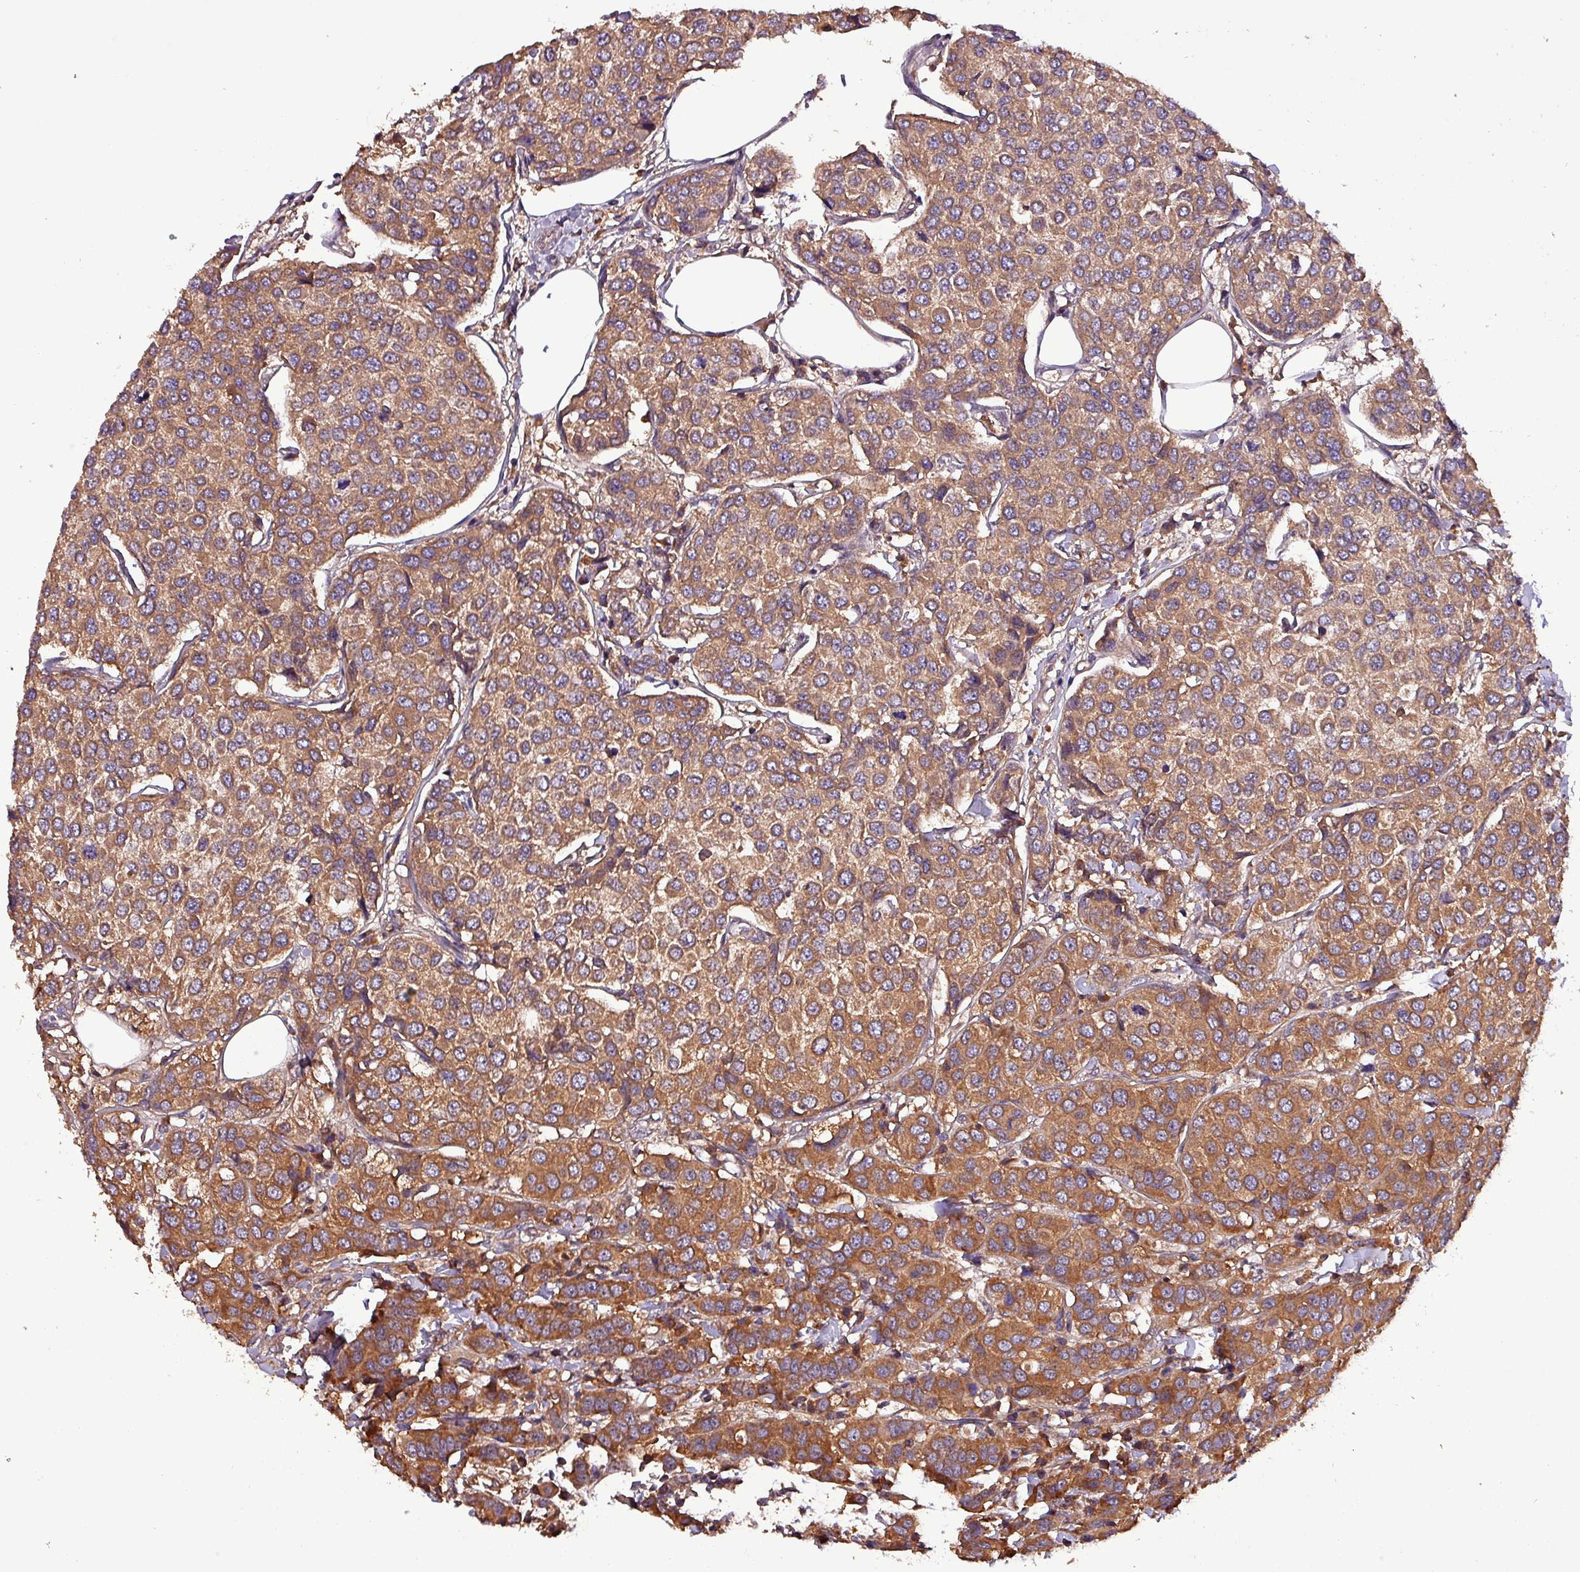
{"staining": {"intensity": "moderate", "quantity": ">75%", "location": "cytoplasmic/membranous"}, "tissue": "breast cancer", "cell_type": "Tumor cells", "image_type": "cancer", "snomed": [{"axis": "morphology", "description": "Duct carcinoma"}, {"axis": "topography", "description": "Breast"}], "caption": "This is an image of IHC staining of breast cancer, which shows moderate positivity in the cytoplasmic/membranous of tumor cells.", "gene": "PAFAH1B2", "patient": {"sex": "female", "age": 55}}